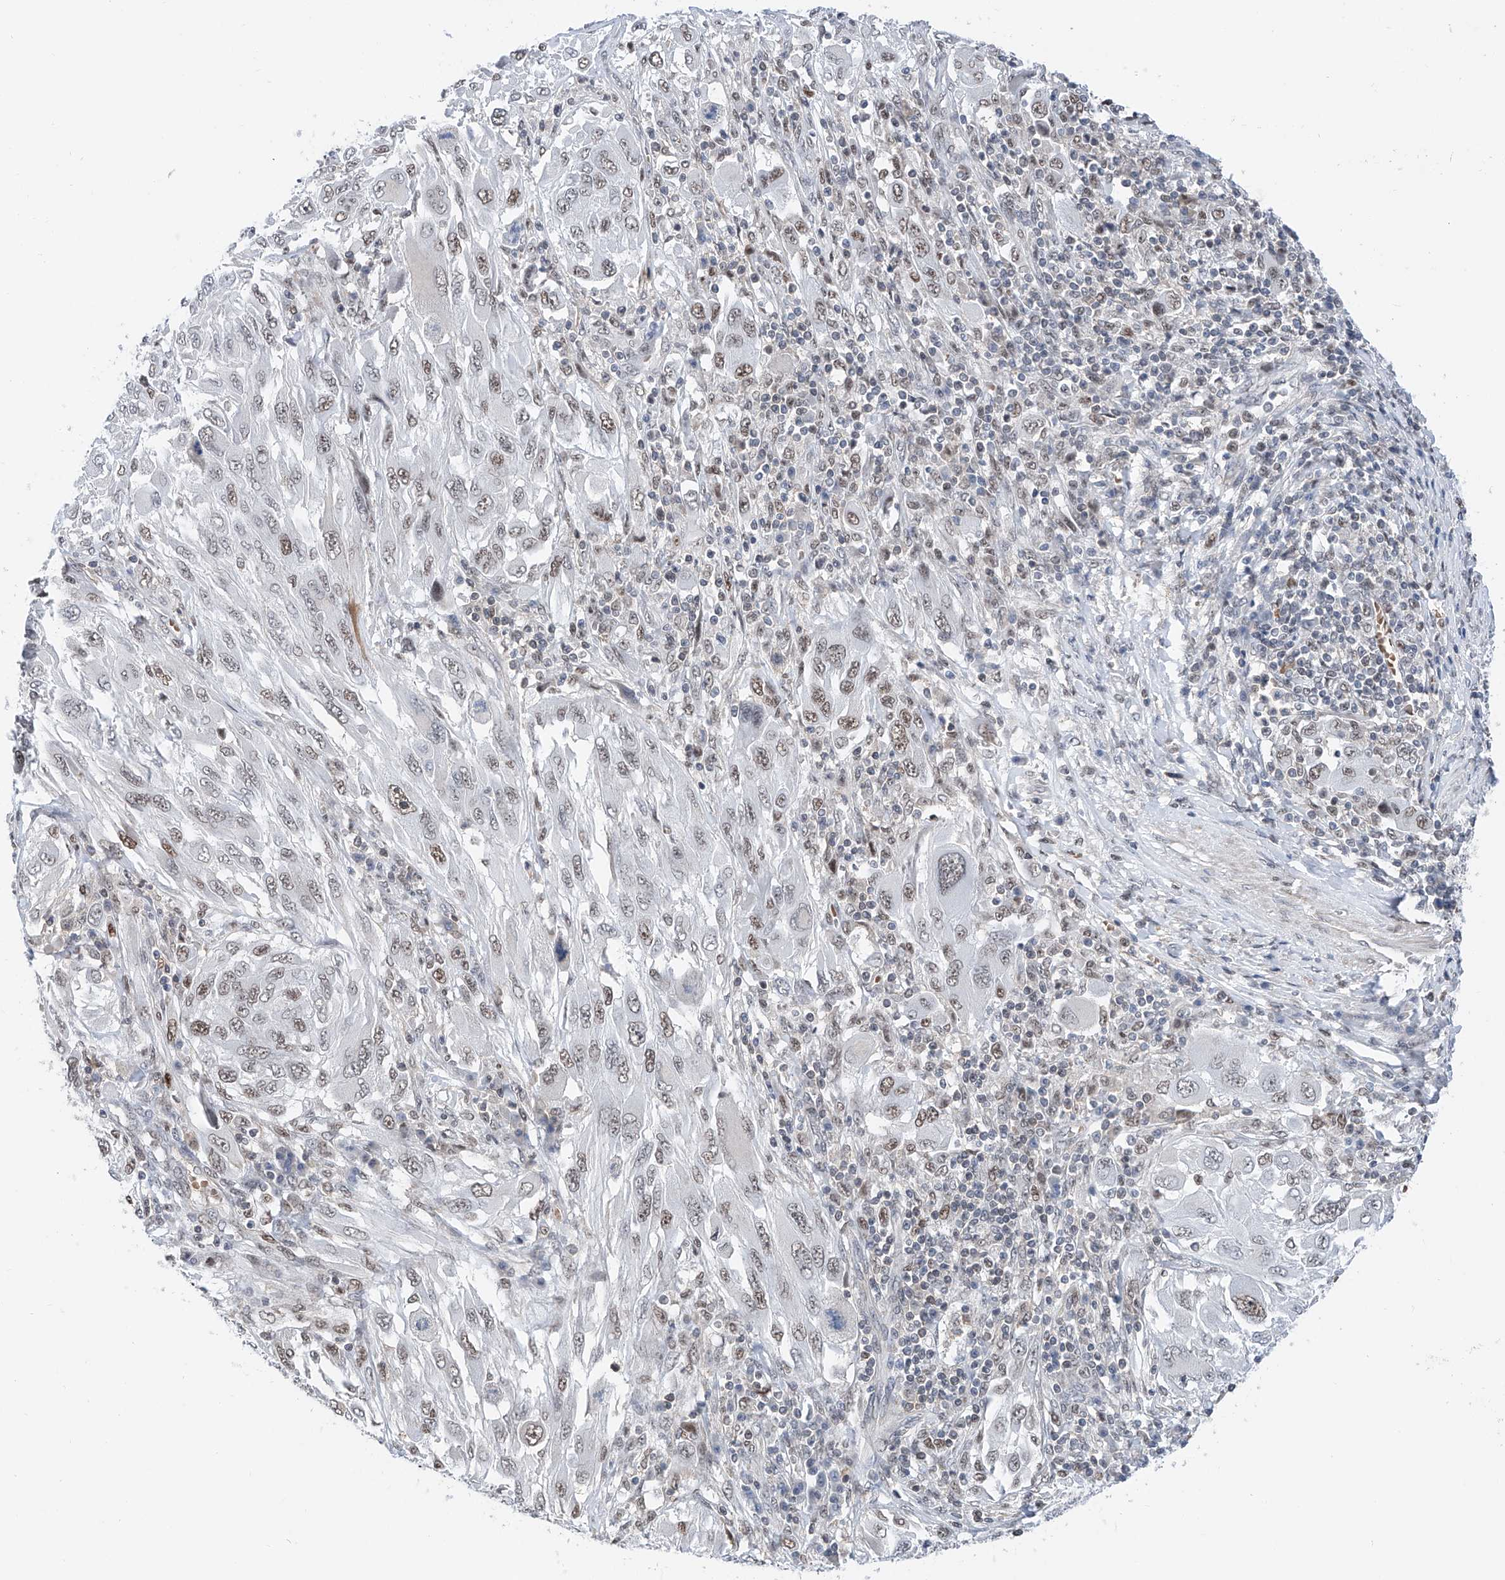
{"staining": {"intensity": "moderate", "quantity": "<25%", "location": "nuclear"}, "tissue": "melanoma", "cell_type": "Tumor cells", "image_type": "cancer", "snomed": [{"axis": "morphology", "description": "Malignant melanoma, NOS"}, {"axis": "topography", "description": "Skin"}], "caption": "The immunohistochemical stain shows moderate nuclear staining in tumor cells of malignant melanoma tissue.", "gene": "SNRNP200", "patient": {"sex": "female", "age": 91}}